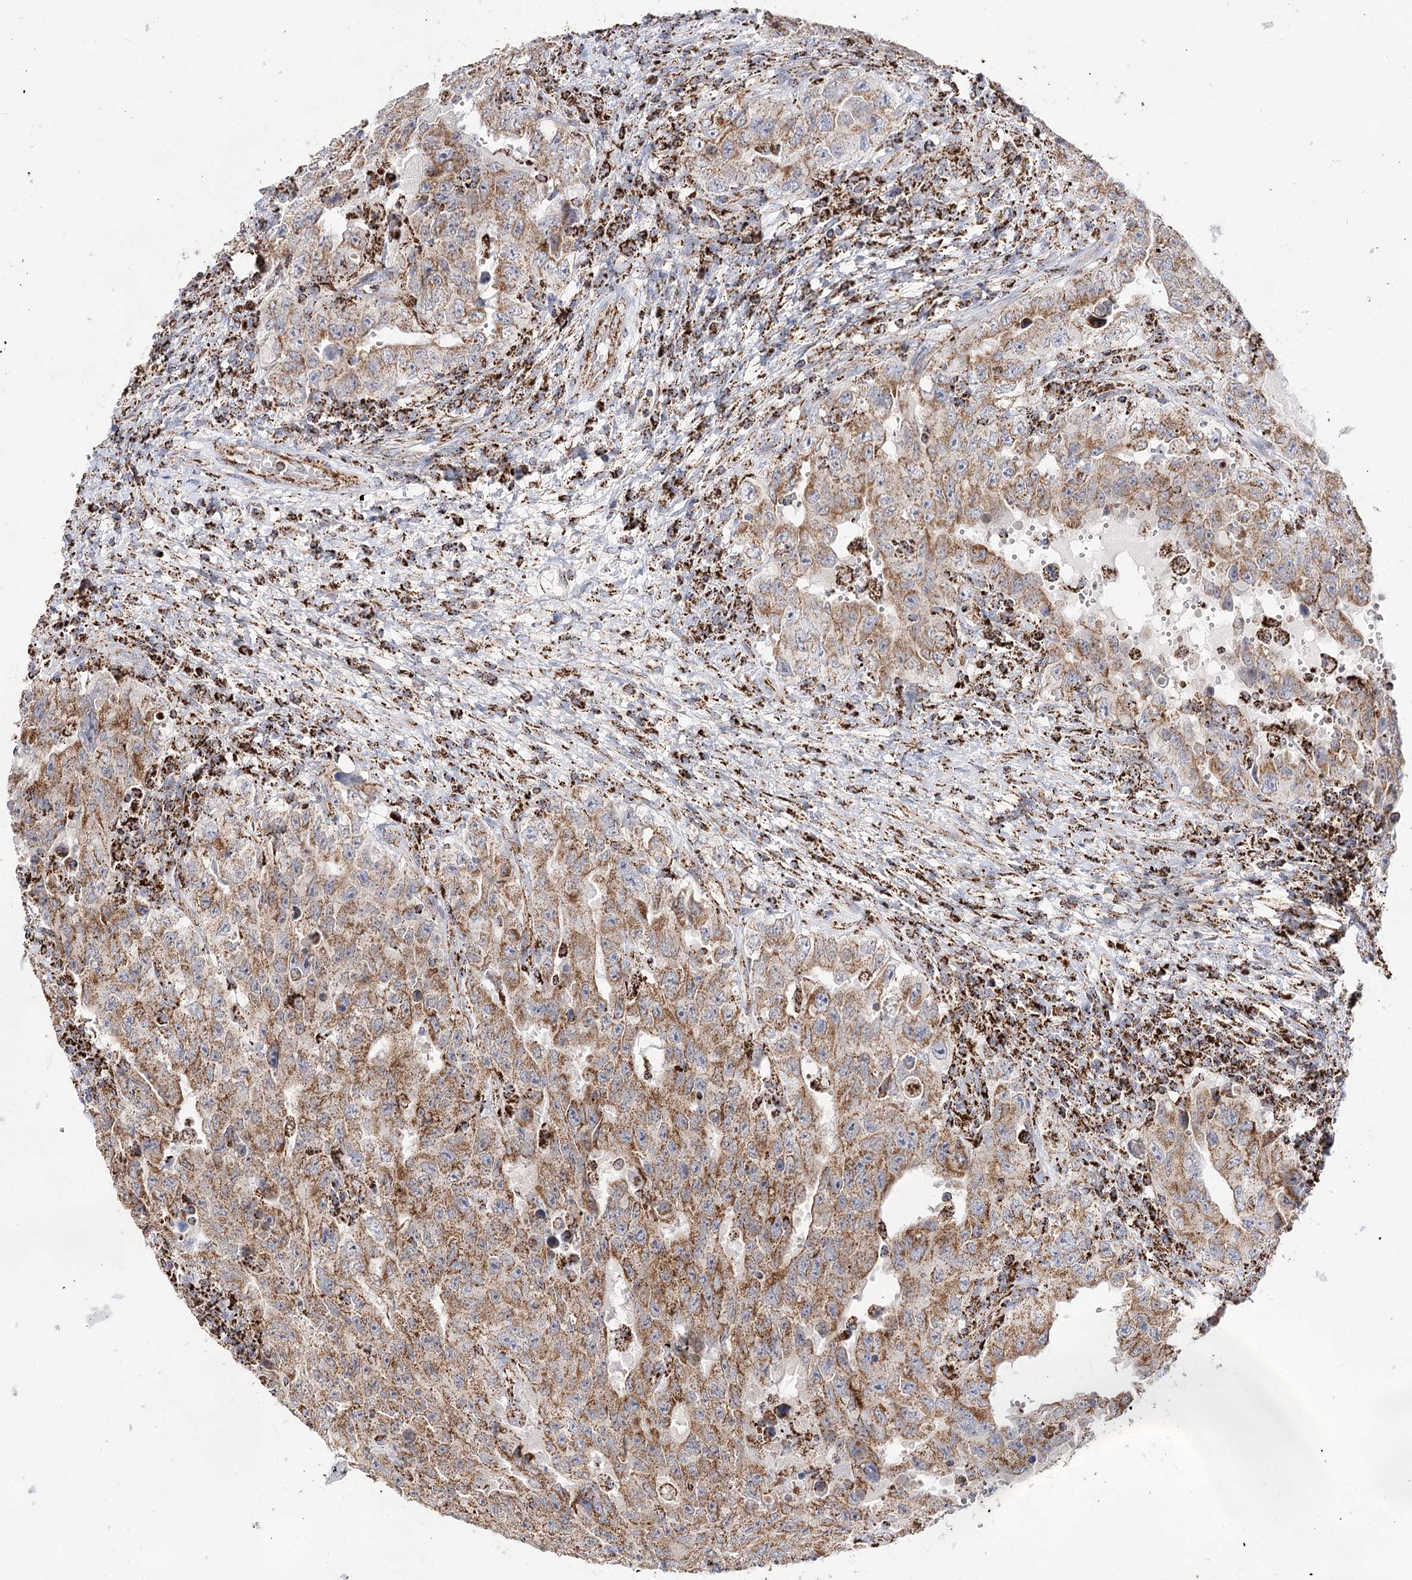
{"staining": {"intensity": "moderate", "quantity": ">75%", "location": "cytoplasmic/membranous"}, "tissue": "testis cancer", "cell_type": "Tumor cells", "image_type": "cancer", "snomed": [{"axis": "morphology", "description": "Carcinoma, Embryonal, NOS"}, {"axis": "topography", "description": "Testis"}], "caption": "Tumor cells display medium levels of moderate cytoplasmic/membranous positivity in about >75% of cells in testis cancer (embryonal carcinoma). The staining was performed using DAB to visualize the protein expression in brown, while the nuclei were stained in blue with hematoxylin (Magnification: 20x).", "gene": "NADK2", "patient": {"sex": "male", "age": 26}}